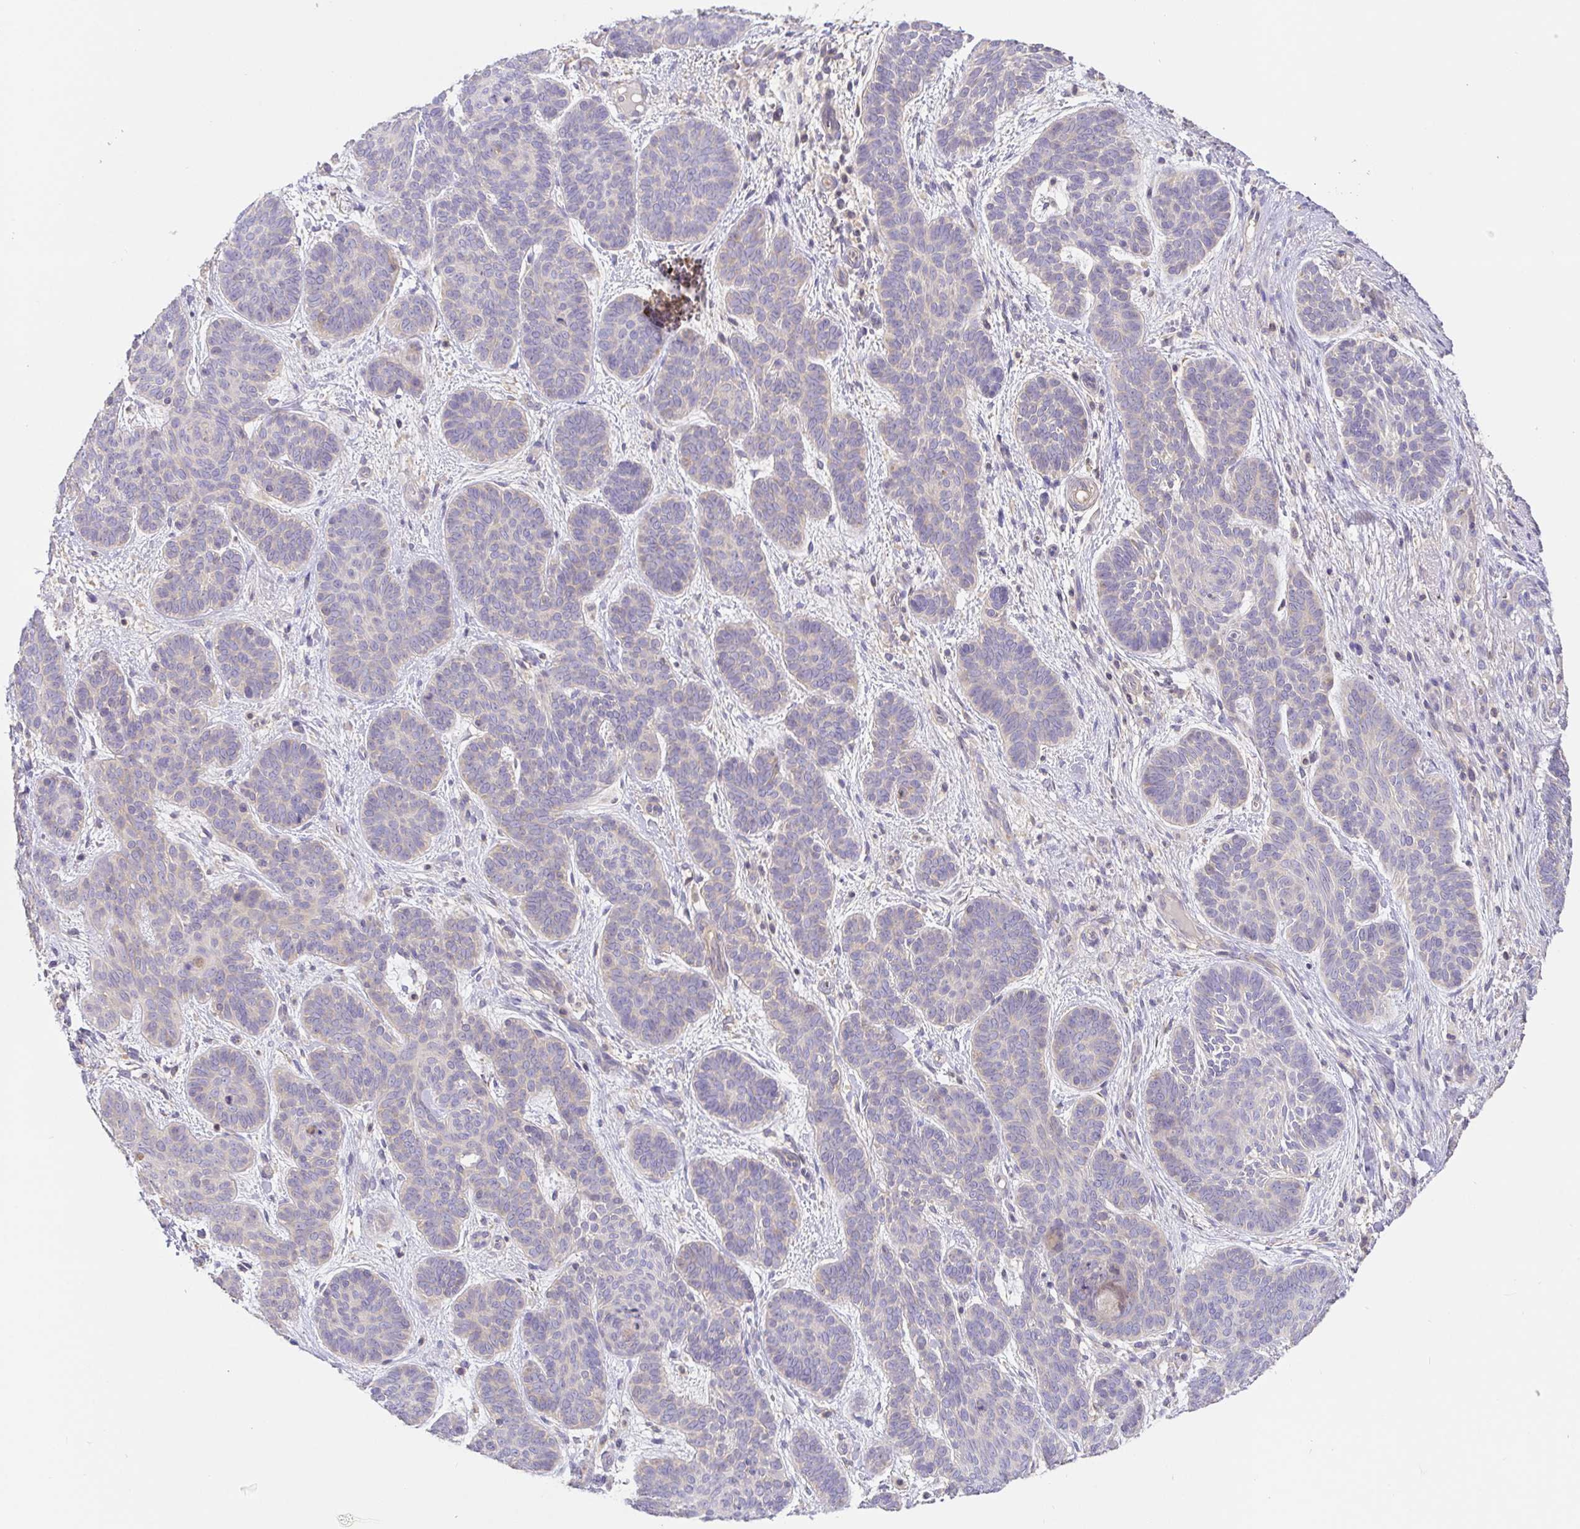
{"staining": {"intensity": "negative", "quantity": "none", "location": "none"}, "tissue": "skin cancer", "cell_type": "Tumor cells", "image_type": "cancer", "snomed": [{"axis": "morphology", "description": "Basal cell carcinoma"}, {"axis": "topography", "description": "Skin"}], "caption": "Tumor cells are negative for protein expression in human skin cancer (basal cell carcinoma). (Brightfield microscopy of DAB (3,3'-diaminobenzidine) immunohistochemistry (IHC) at high magnification).", "gene": "HAGH", "patient": {"sex": "female", "age": 82}}